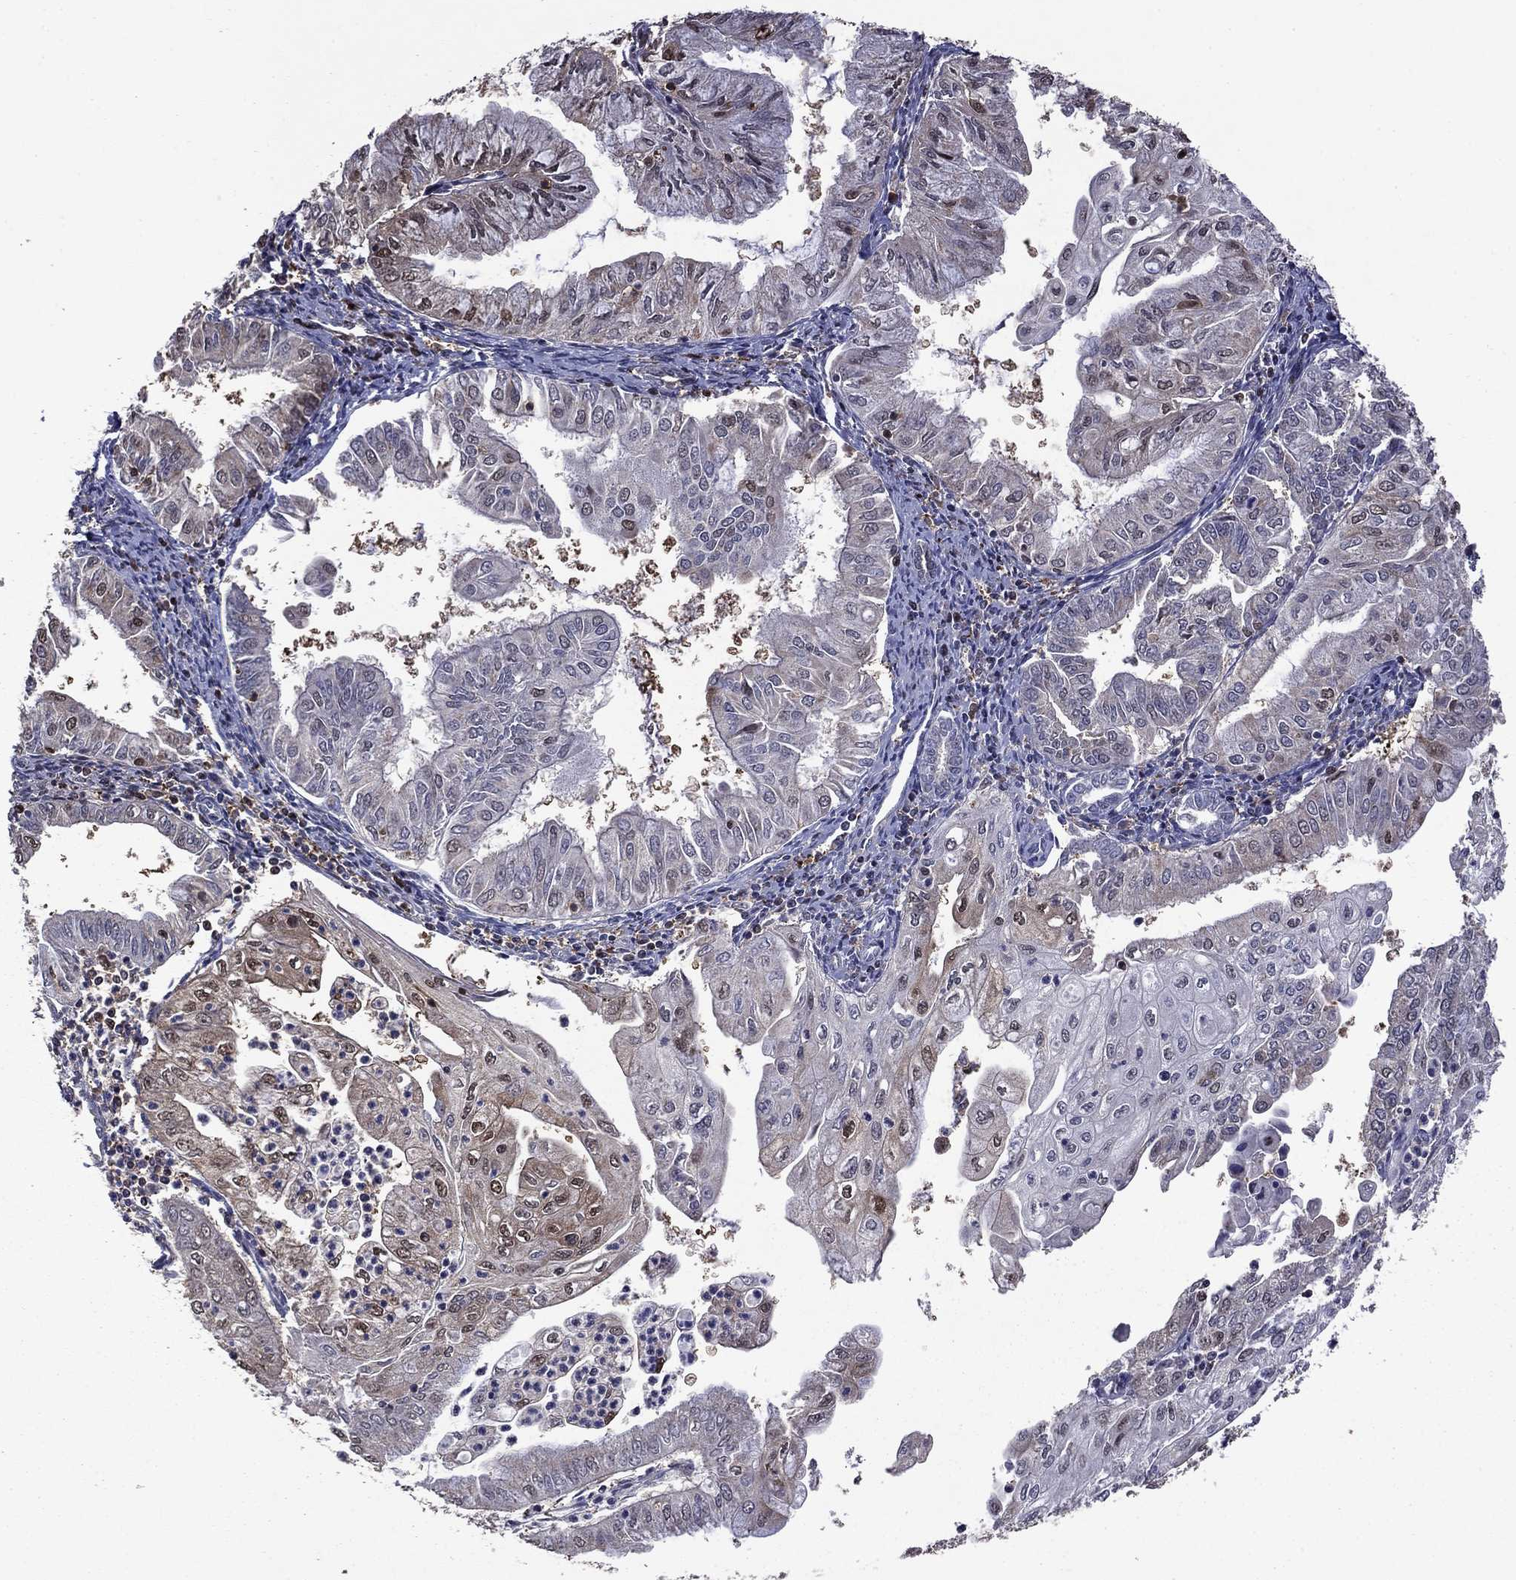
{"staining": {"intensity": "moderate", "quantity": "<25%", "location": "cytoplasmic/membranous,nuclear"}, "tissue": "endometrial cancer", "cell_type": "Tumor cells", "image_type": "cancer", "snomed": [{"axis": "morphology", "description": "Adenocarcinoma, NOS"}, {"axis": "topography", "description": "Endometrium"}], "caption": "This micrograph demonstrates IHC staining of endometrial cancer, with low moderate cytoplasmic/membranous and nuclear staining in approximately <25% of tumor cells.", "gene": "APPBP2", "patient": {"sex": "female", "age": 56}}